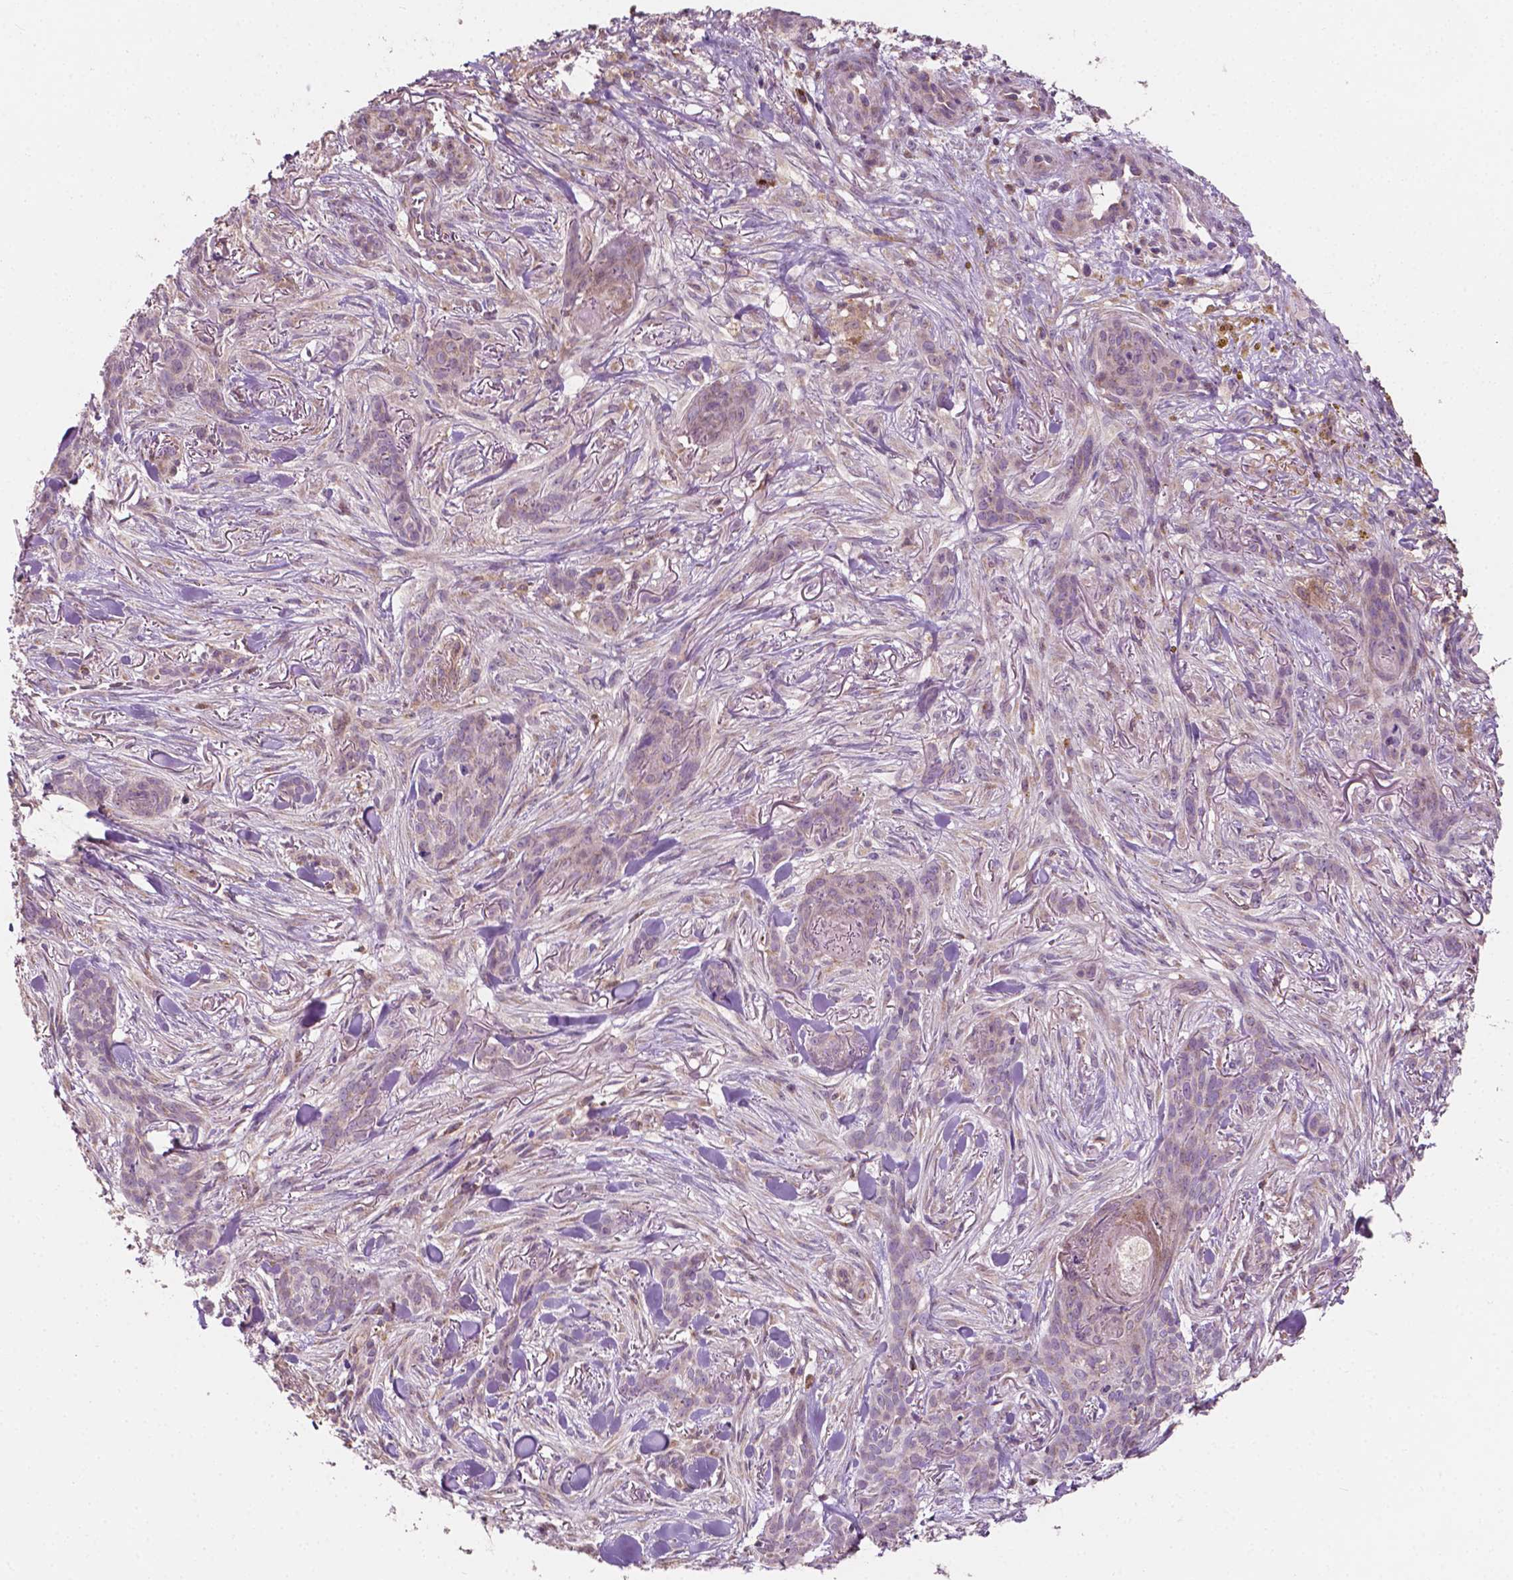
{"staining": {"intensity": "weak", "quantity": "<25%", "location": "cytoplasmic/membranous"}, "tissue": "skin cancer", "cell_type": "Tumor cells", "image_type": "cancer", "snomed": [{"axis": "morphology", "description": "Basal cell carcinoma"}, {"axis": "topography", "description": "Skin"}], "caption": "Immunohistochemistry (IHC) of skin cancer displays no staining in tumor cells.", "gene": "EBAG9", "patient": {"sex": "female", "age": 61}}